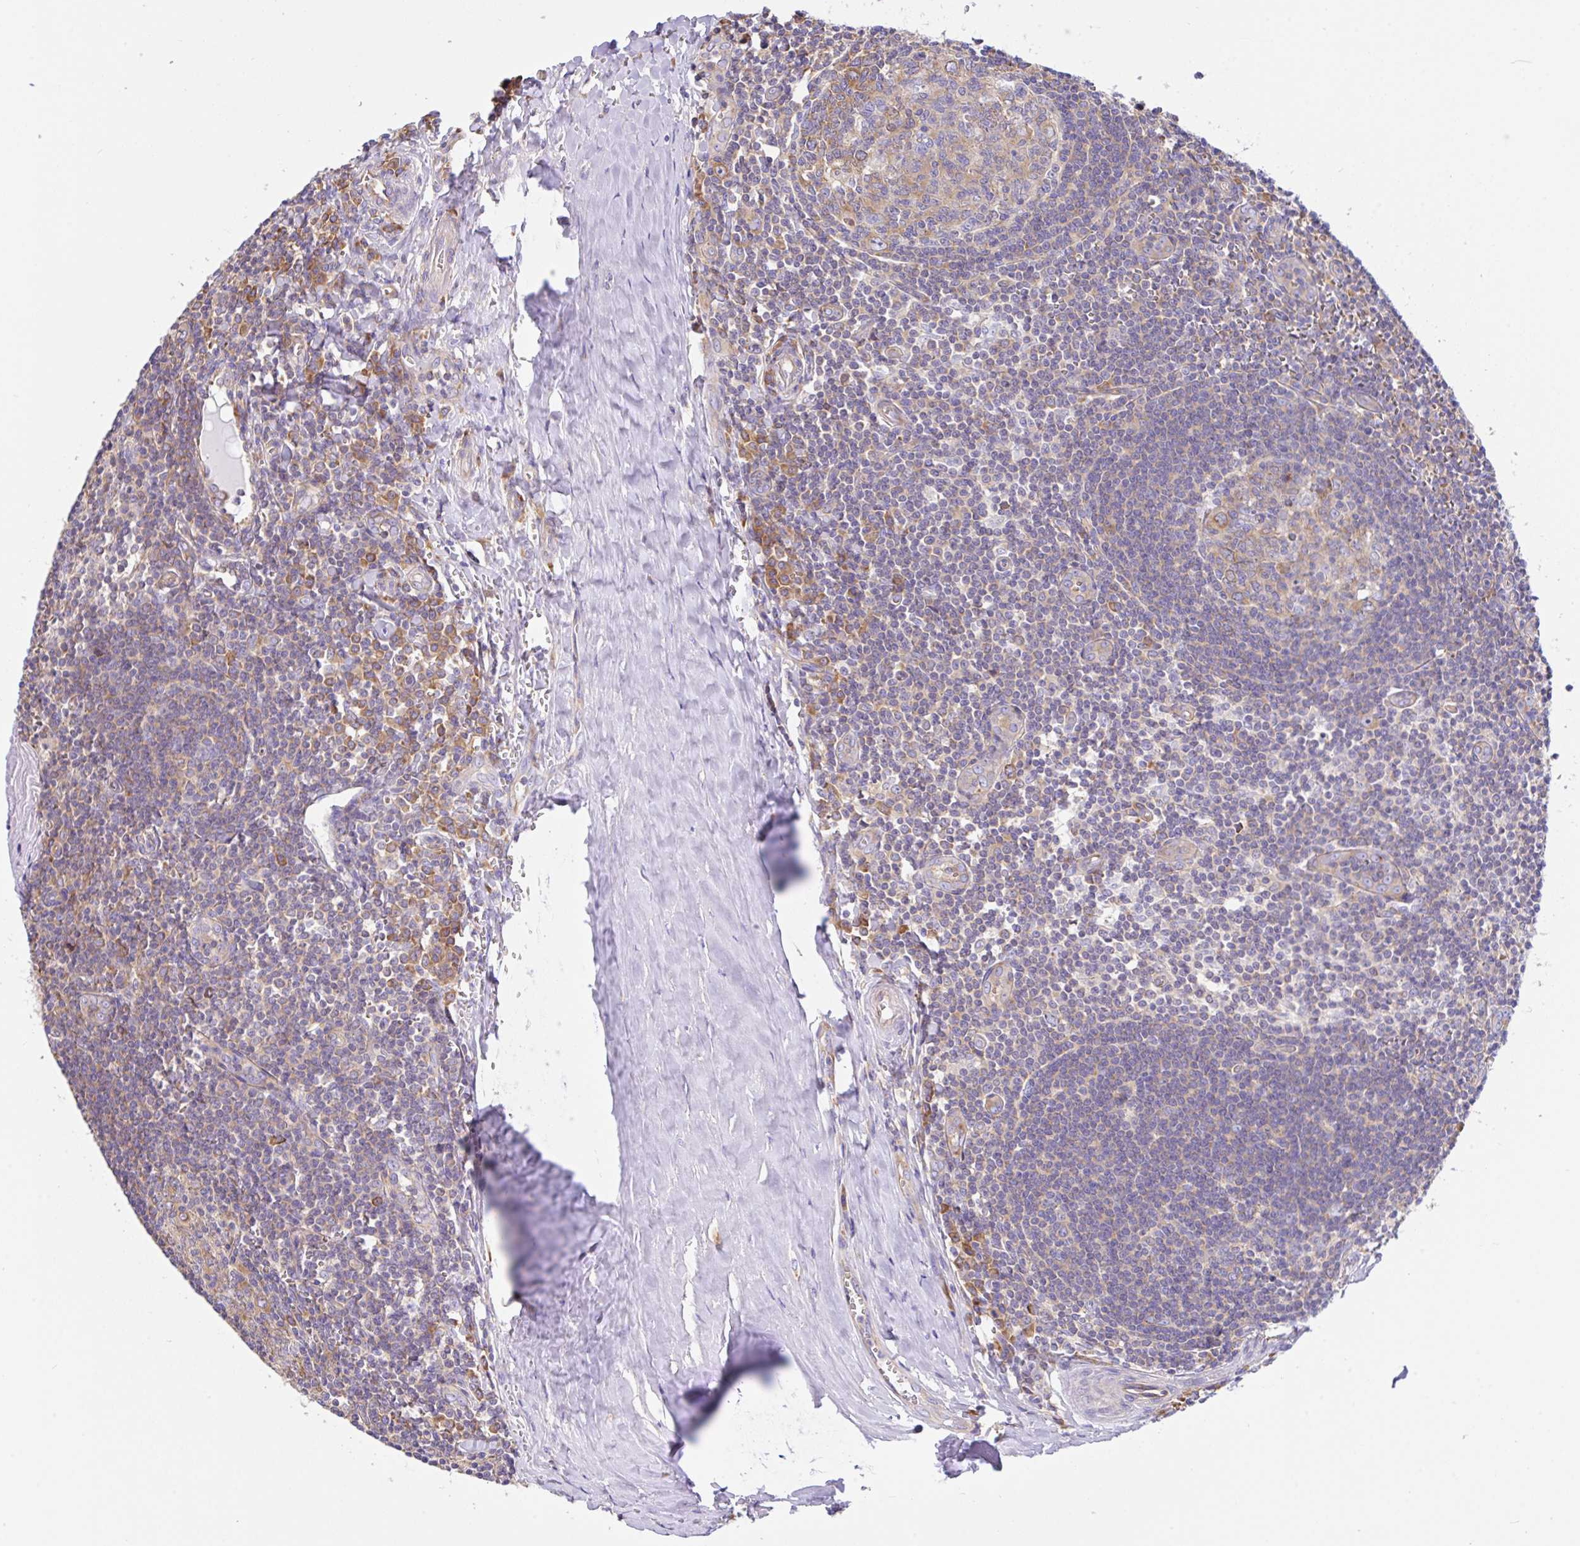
{"staining": {"intensity": "moderate", "quantity": "25%-75%", "location": "cytoplasmic/membranous"}, "tissue": "tonsil", "cell_type": "Germinal center cells", "image_type": "normal", "snomed": [{"axis": "morphology", "description": "Normal tissue, NOS"}, {"axis": "topography", "description": "Tonsil"}], "caption": "DAB (3,3'-diaminobenzidine) immunohistochemical staining of normal human tonsil reveals moderate cytoplasmic/membranous protein expression in approximately 25%-75% of germinal center cells.", "gene": "GFPT2", "patient": {"sex": "male", "age": 27}}